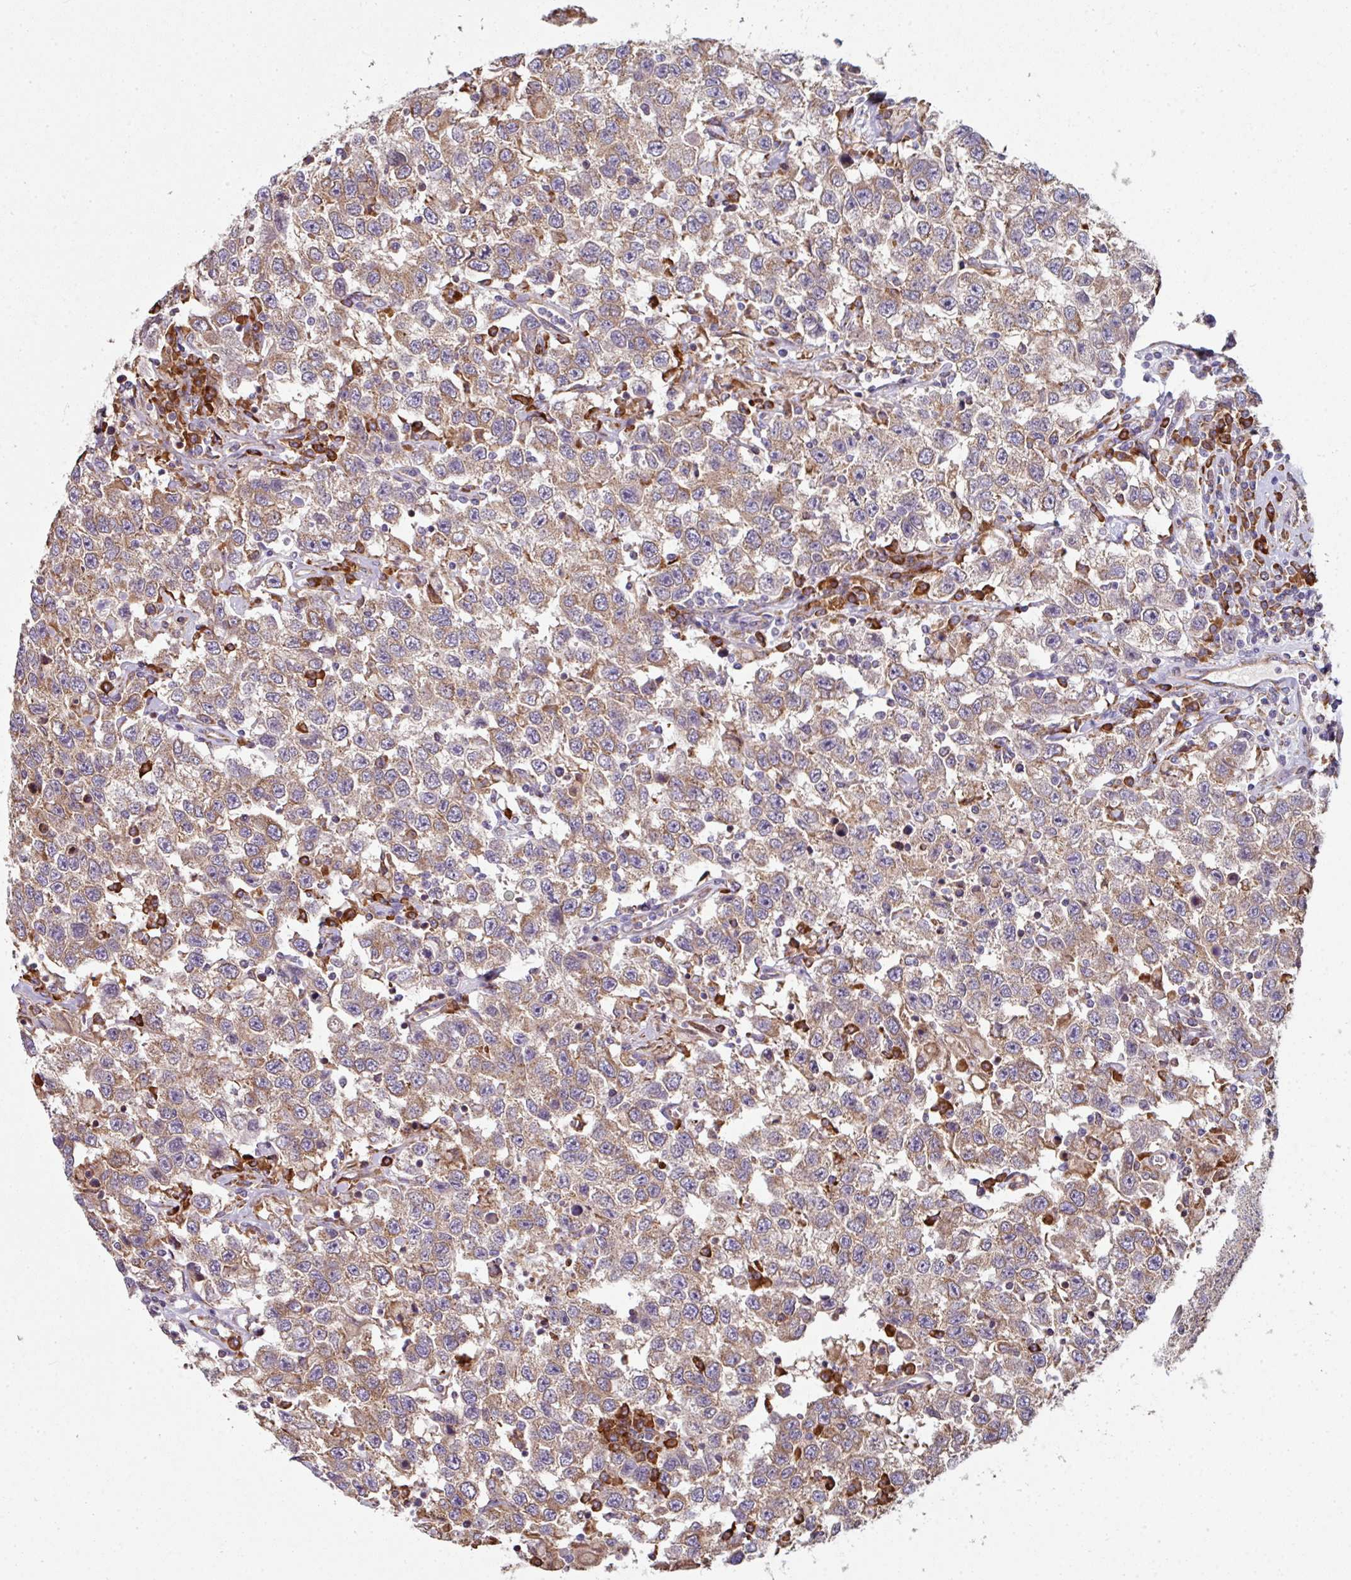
{"staining": {"intensity": "moderate", "quantity": ">75%", "location": "cytoplasmic/membranous"}, "tissue": "testis cancer", "cell_type": "Tumor cells", "image_type": "cancer", "snomed": [{"axis": "morphology", "description": "Seminoma, NOS"}, {"axis": "topography", "description": "Testis"}], "caption": "A brown stain shows moderate cytoplasmic/membranous staining of a protein in human testis cancer (seminoma) tumor cells.", "gene": "FAT4", "patient": {"sex": "male", "age": 41}}